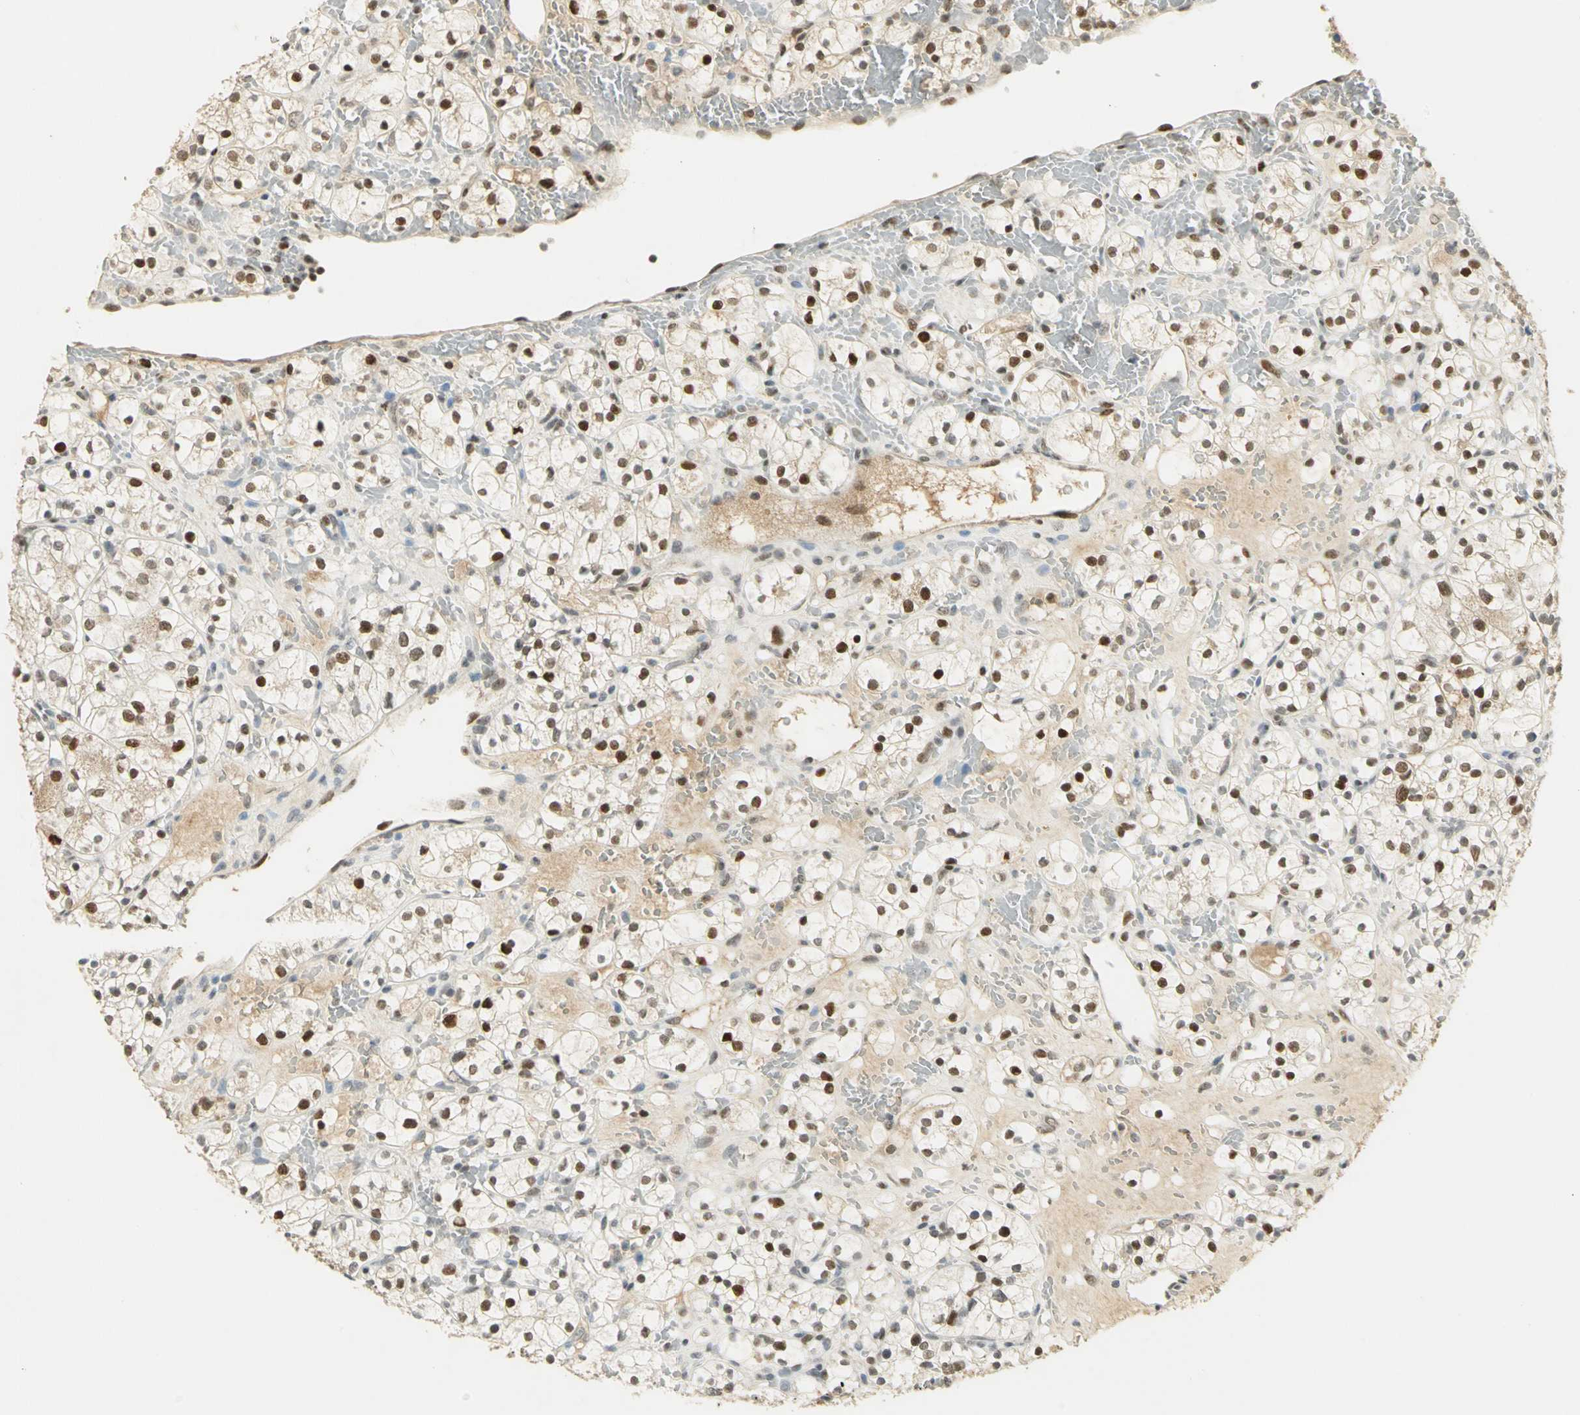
{"staining": {"intensity": "strong", "quantity": ">75%", "location": "nuclear"}, "tissue": "renal cancer", "cell_type": "Tumor cells", "image_type": "cancer", "snomed": [{"axis": "morphology", "description": "Adenocarcinoma, NOS"}, {"axis": "topography", "description": "Kidney"}], "caption": "A brown stain shows strong nuclear expression of a protein in human adenocarcinoma (renal) tumor cells.", "gene": "AK6", "patient": {"sex": "female", "age": 60}}